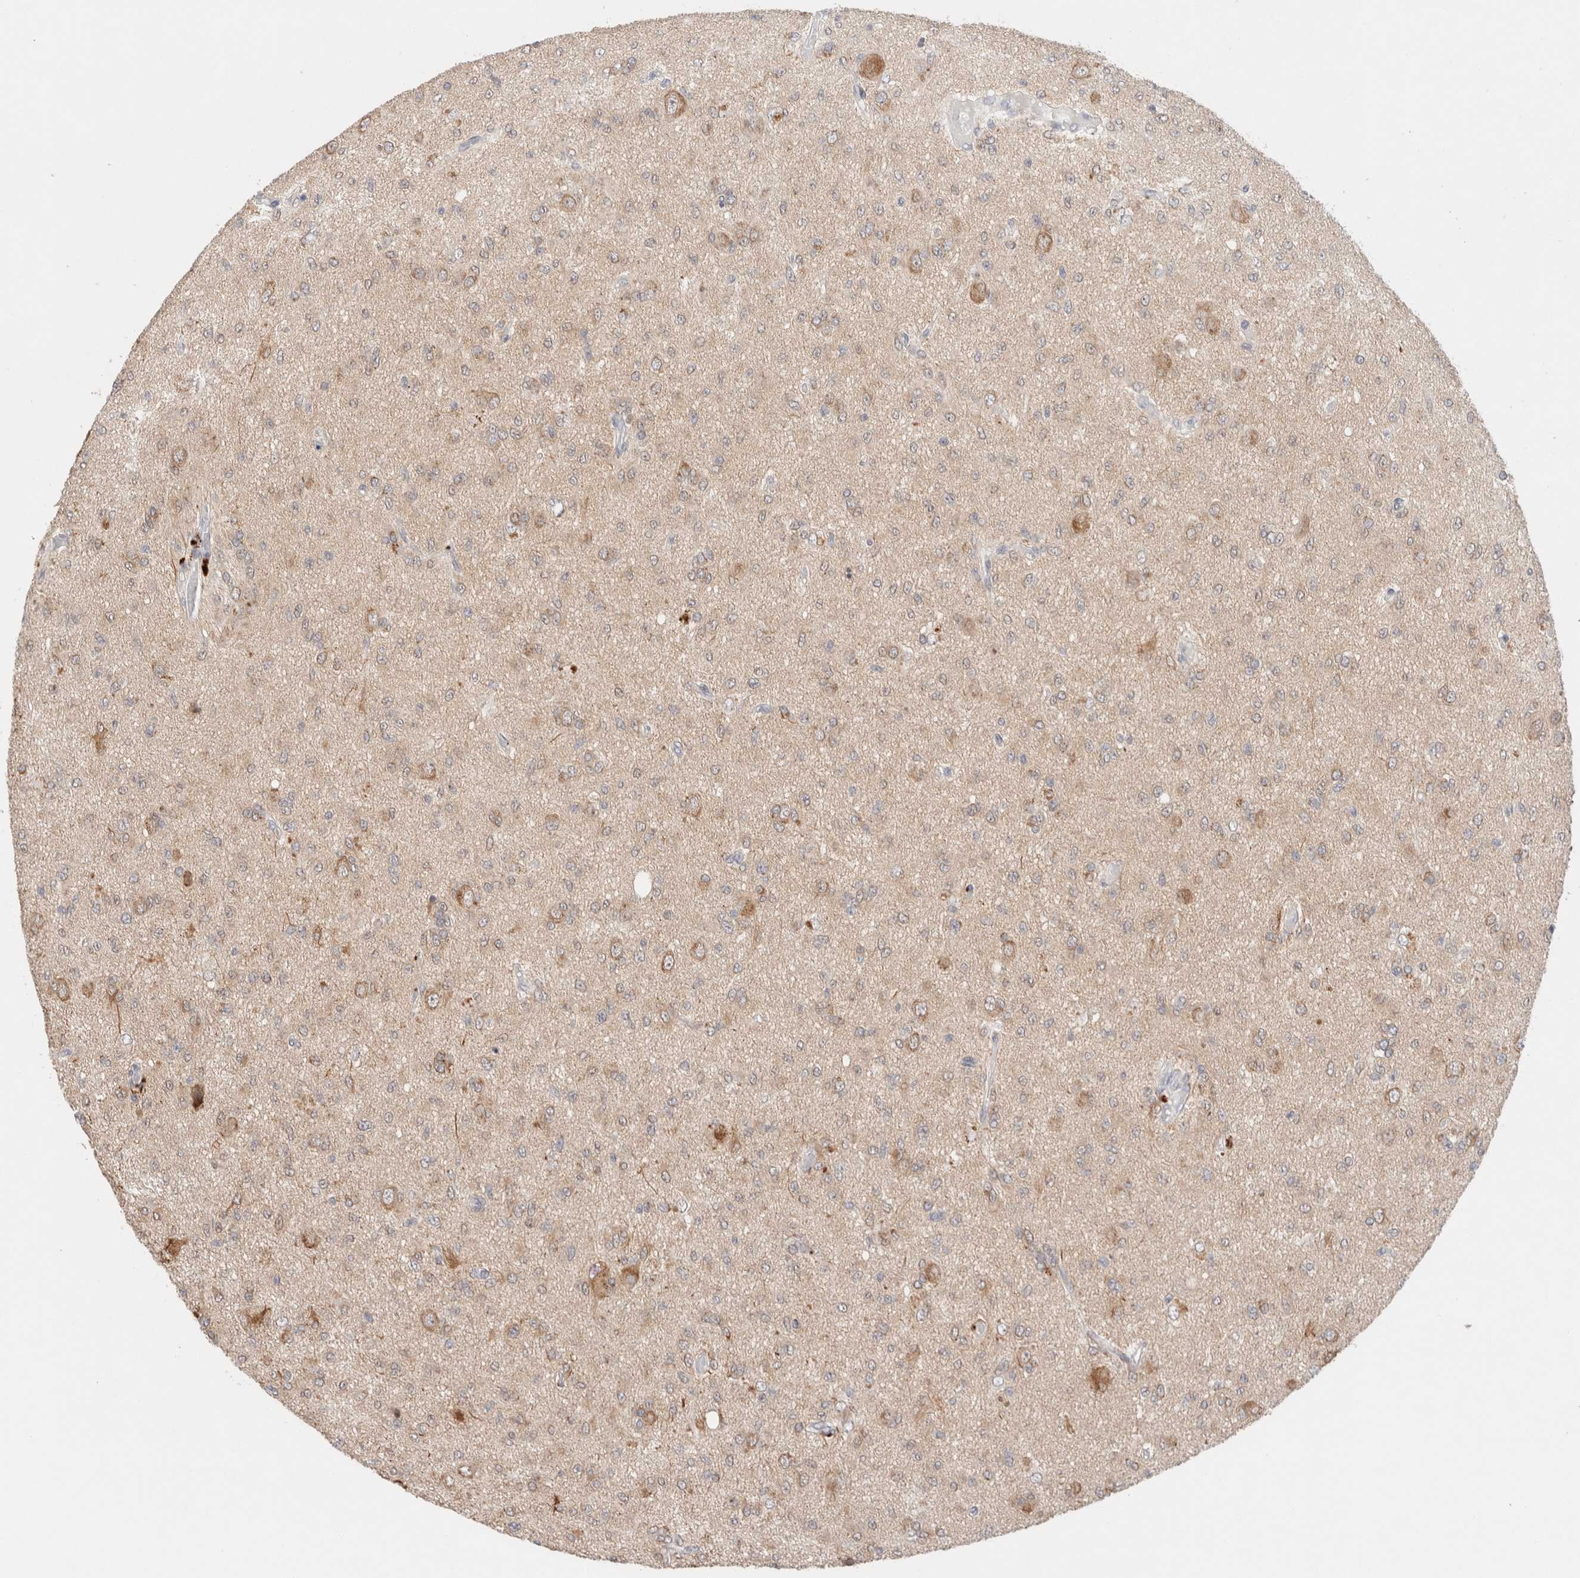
{"staining": {"intensity": "weak", "quantity": "<25%", "location": "cytoplasmic/membranous"}, "tissue": "glioma", "cell_type": "Tumor cells", "image_type": "cancer", "snomed": [{"axis": "morphology", "description": "Glioma, malignant, High grade"}, {"axis": "topography", "description": "Brain"}], "caption": "IHC histopathology image of glioma stained for a protein (brown), which demonstrates no expression in tumor cells.", "gene": "ERI3", "patient": {"sex": "female", "age": 59}}